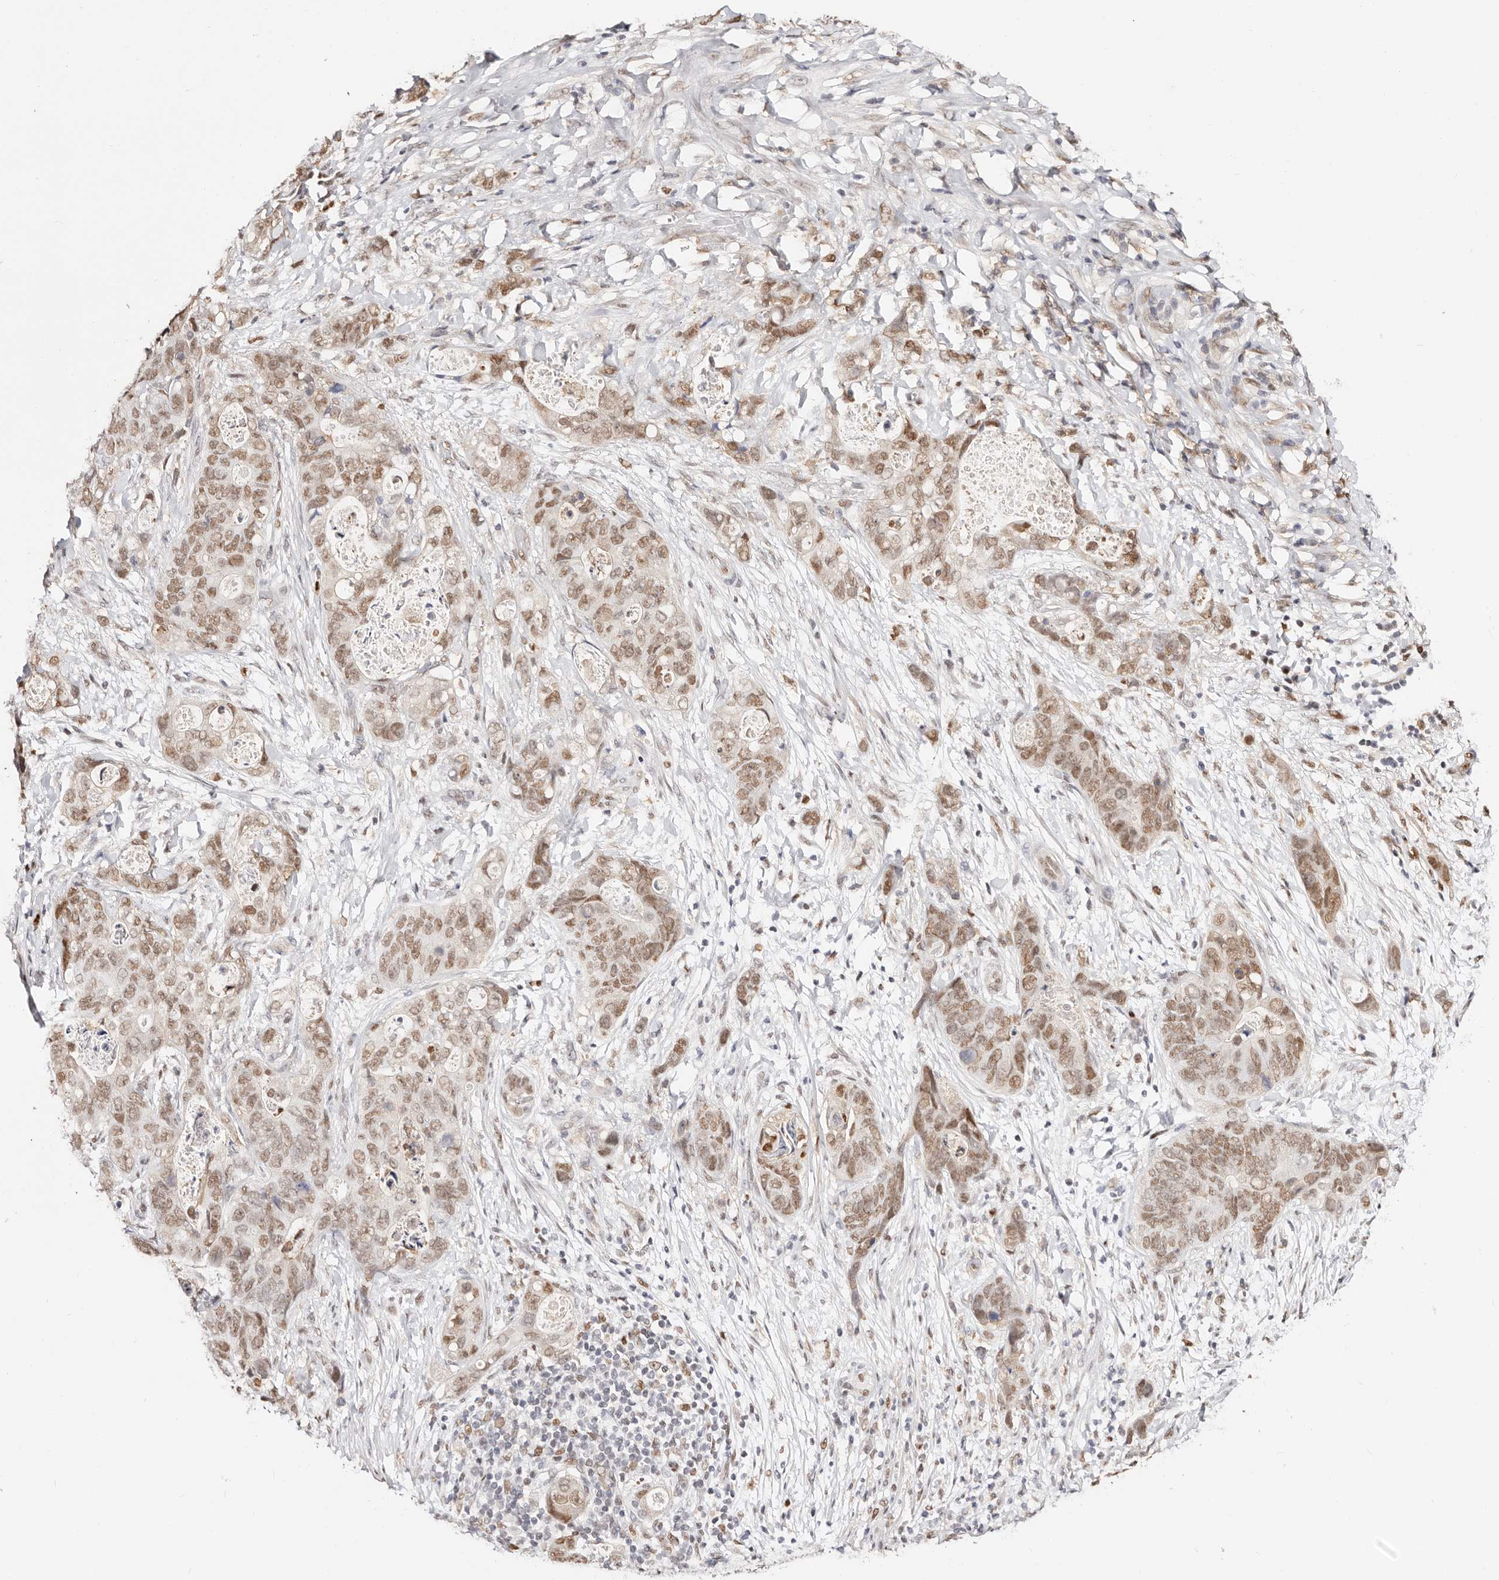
{"staining": {"intensity": "moderate", "quantity": ">75%", "location": "nuclear"}, "tissue": "stomach cancer", "cell_type": "Tumor cells", "image_type": "cancer", "snomed": [{"axis": "morphology", "description": "Normal tissue, NOS"}, {"axis": "morphology", "description": "Adenocarcinoma, NOS"}, {"axis": "topography", "description": "Stomach"}], "caption": "This photomicrograph exhibits stomach adenocarcinoma stained with IHC to label a protein in brown. The nuclear of tumor cells show moderate positivity for the protein. Nuclei are counter-stained blue.", "gene": "TKT", "patient": {"sex": "female", "age": 89}}